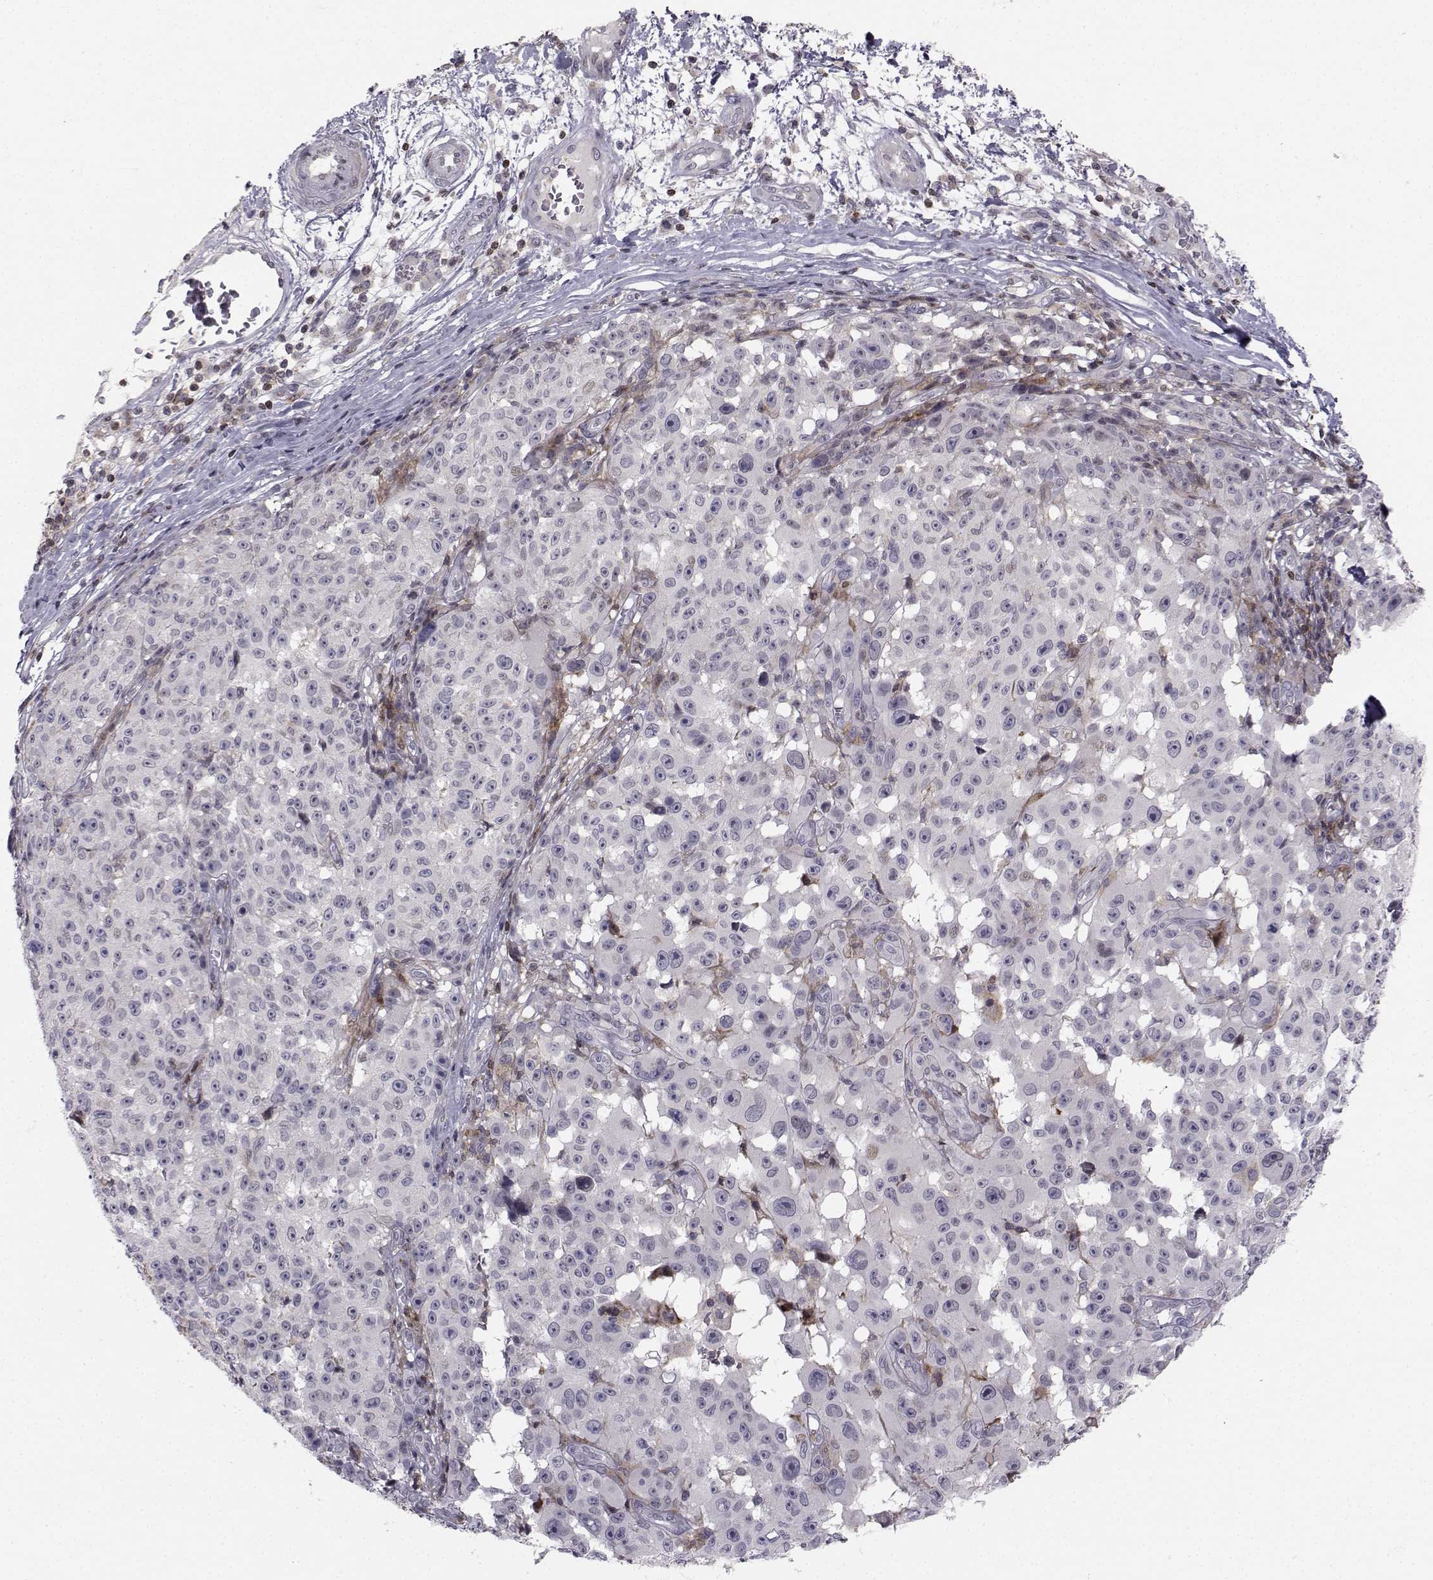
{"staining": {"intensity": "negative", "quantity": "none", "location": "none"}, "tissue": "melanoma", "cell_type": "Tumor cells", "image_type": "cancer", "snomed": [{"axis": "morphology", "description": "Malignant melanoma, NOS"}, {"axis": "topography", "description": "Skin"}], "caption": "Immunohistochemical staining of human melanoma displays no significant expression in tumor cells.", "gene": "PCP4L1", "patient": {"sex": "female", "age": 82}}